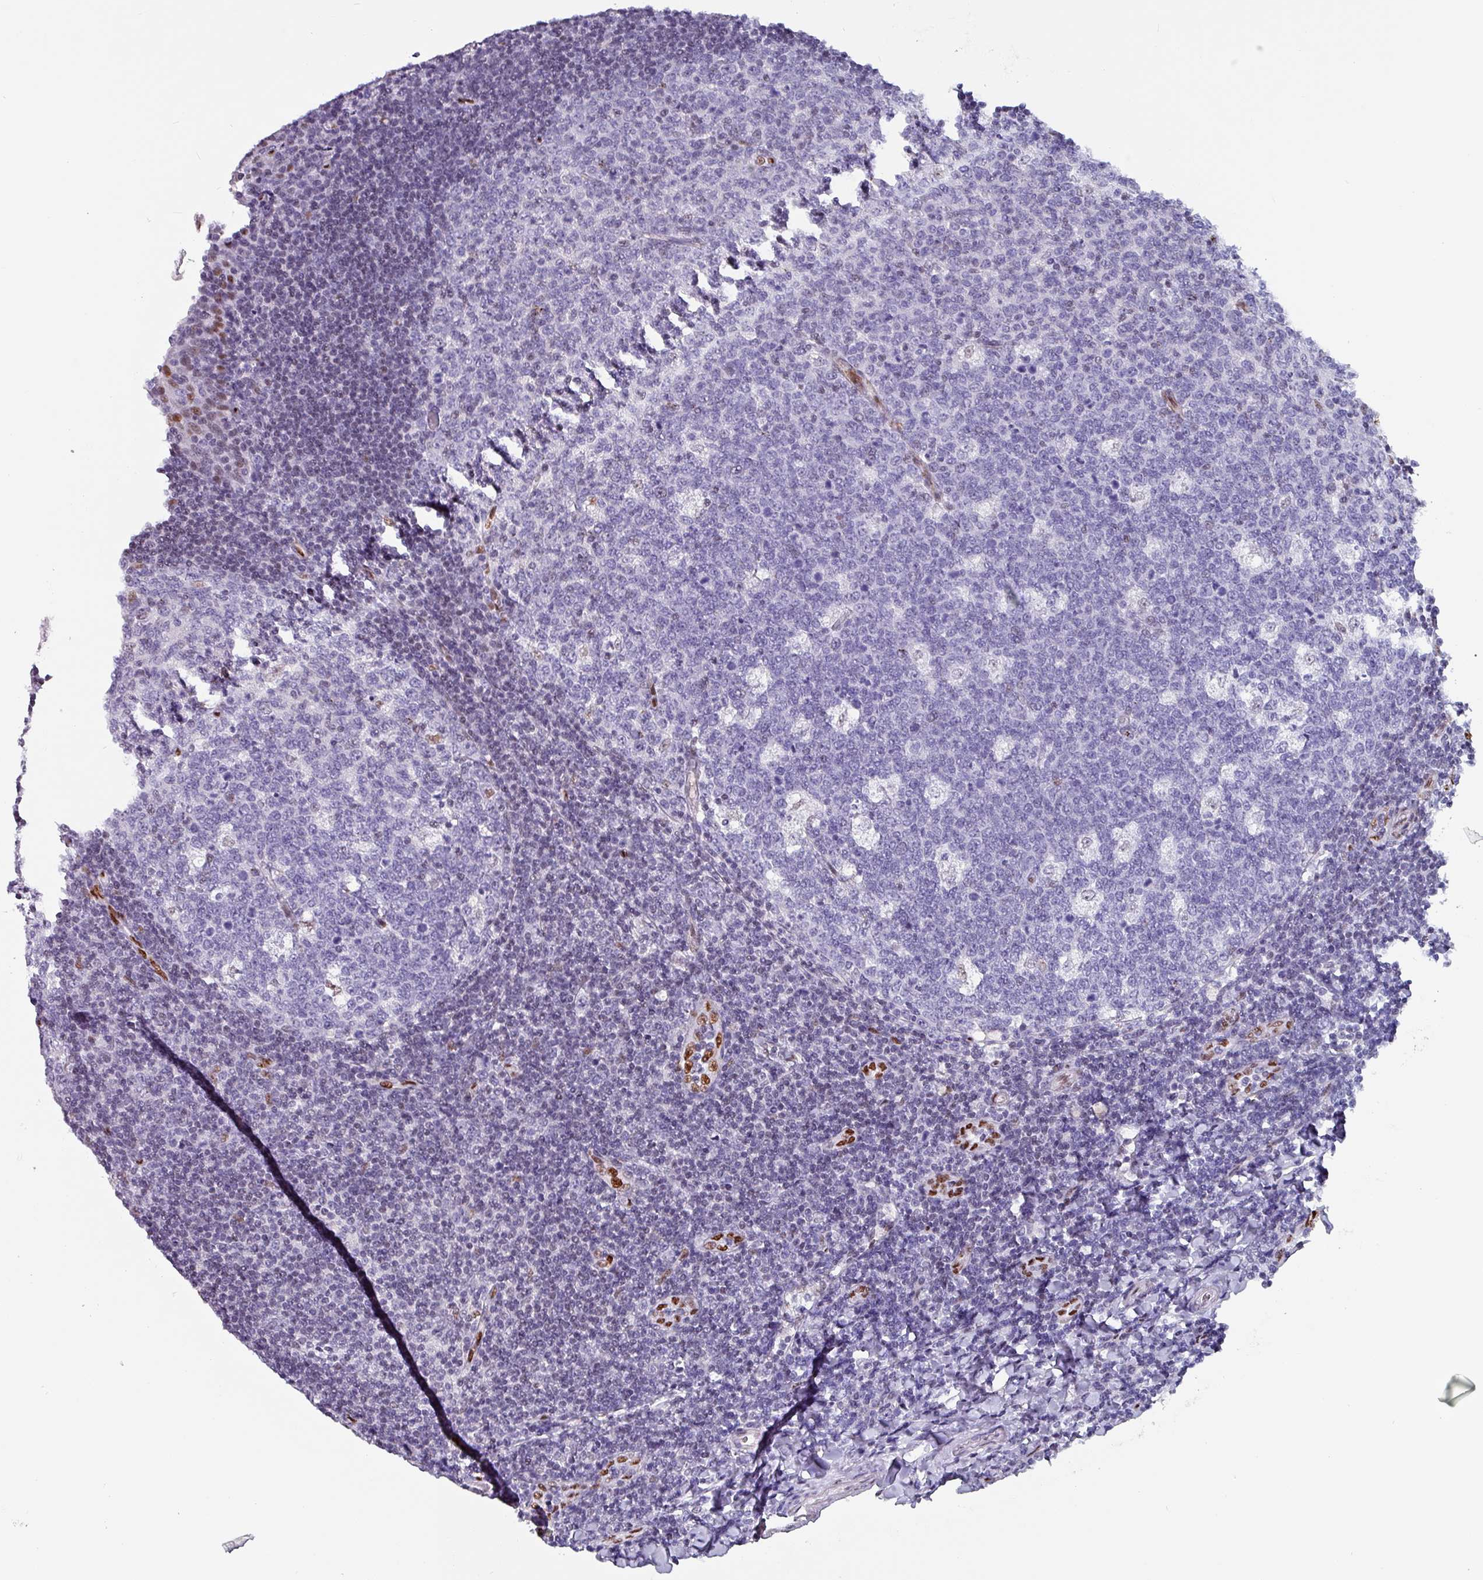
{"staining": {"intensity": "negative", "quantity": "none", "location": "none"}, "tissue": "tonsil", "cell_type": "Germinal center cells", "image_type": "normal", "snomed": [{"axis": "morphology", "description": "Normal tissue, NOS"}, {"axis": "topography", "description": "Tonsil"}], "caption": "Immunohistochemical staining of unremarkable human tonsil shows no significant staining in germinal center cells. Brightfield microscopy of immunohistochemistry (IHC) stained with DAB (brown) and hematoxylin (blue), captured at high magnification.", "gene": "ZNF816", "patient": {"sex": "male", "age": 17}}